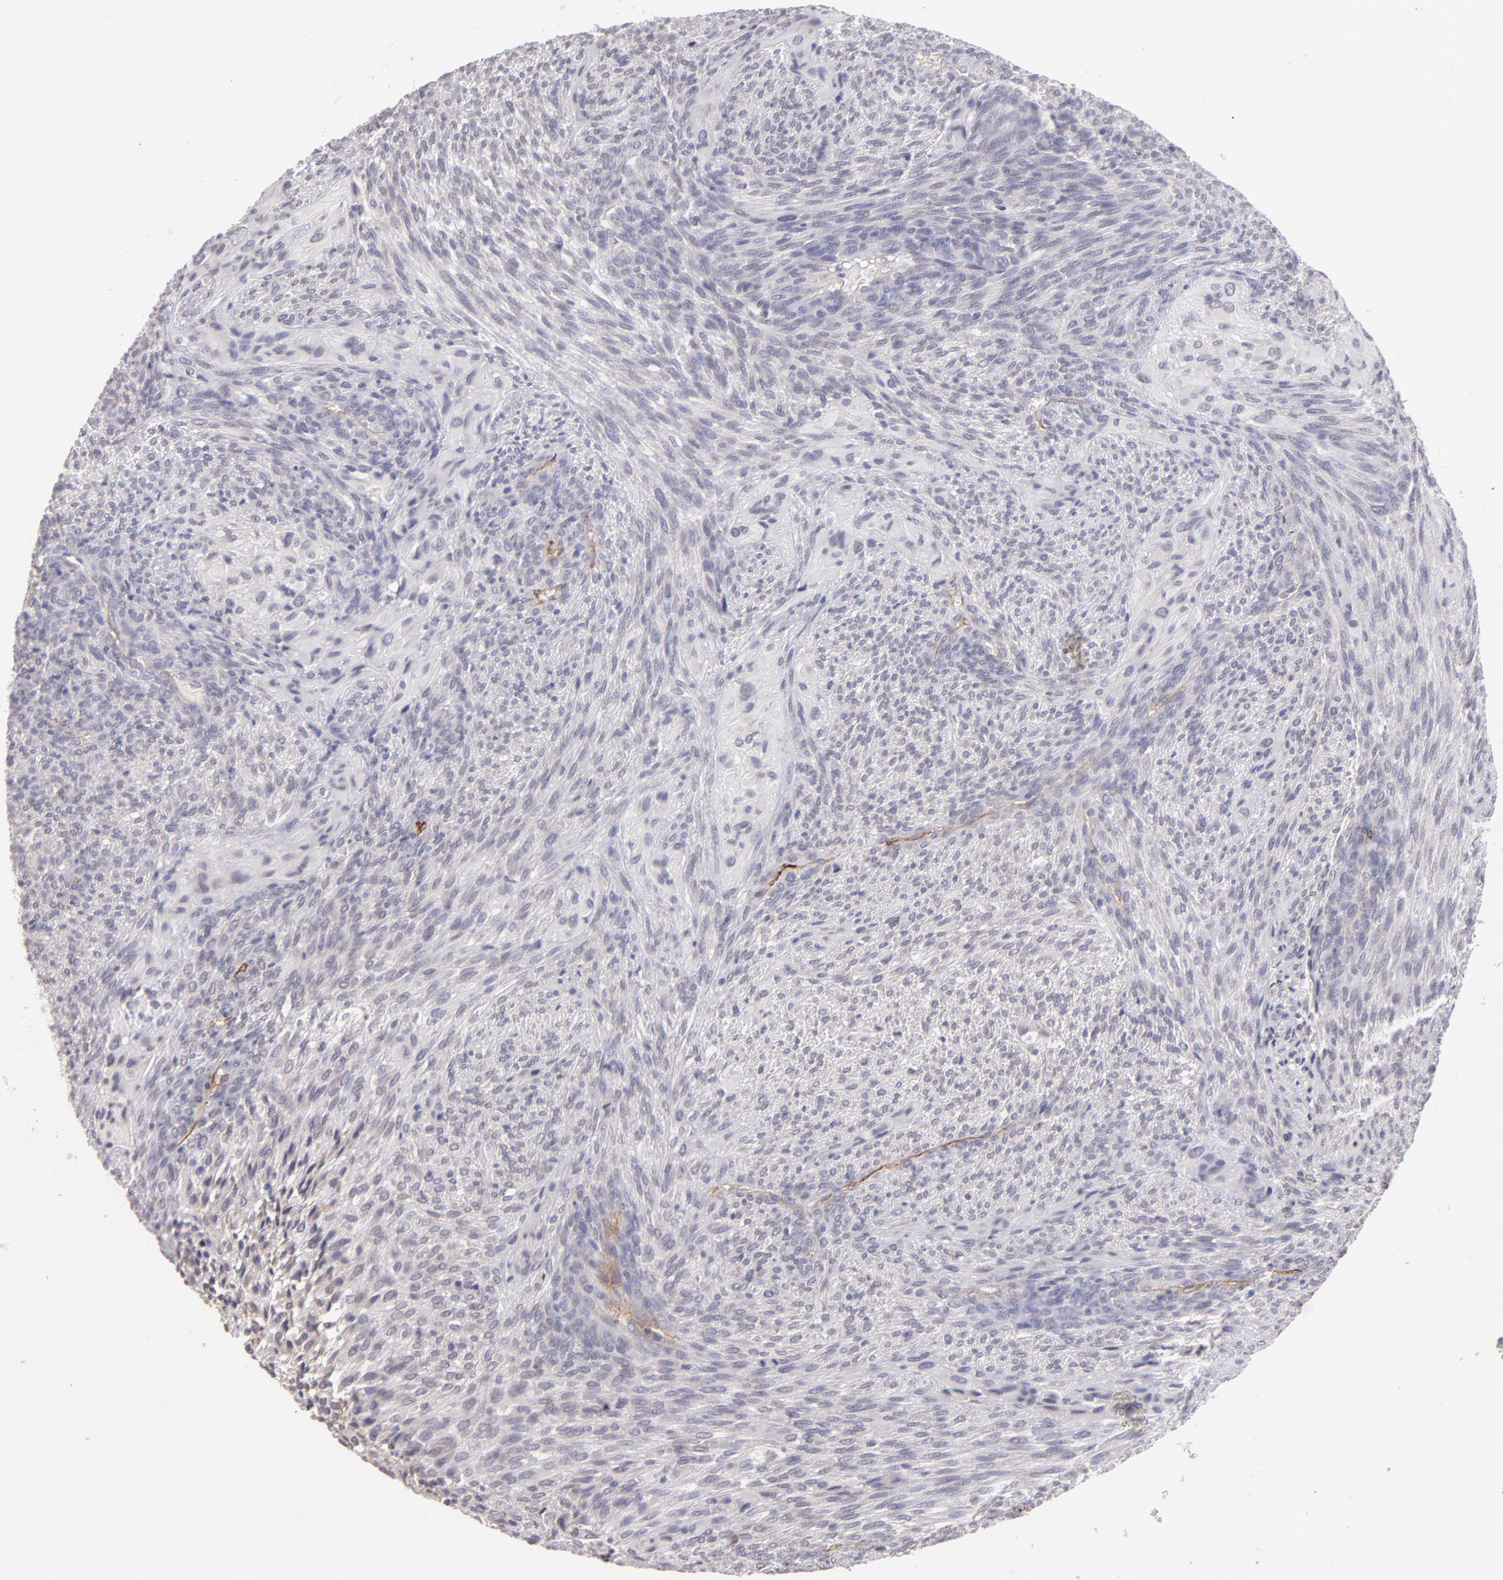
{"staining": {"intensity": "negative", "quantity": "none", "location": "none"}, "tissue": "glioma", "cell_type": "Tumor cells", "image_type": "cancer", "snomed": [{"axis": "morphology", "description": "Glioma, malignant, High grade"}, {"axis": "topography", "description": "Cerebral cortex"}], "caption": "This image is of glioma stained with immunohistochemistry to label a protein in brown with the nuclei are counter-stained blue. There is no positivity in tumor cells. Nuclei are stained in blue.", "gene": "THBD", "patient": {"sex": "female", "age": 55}}